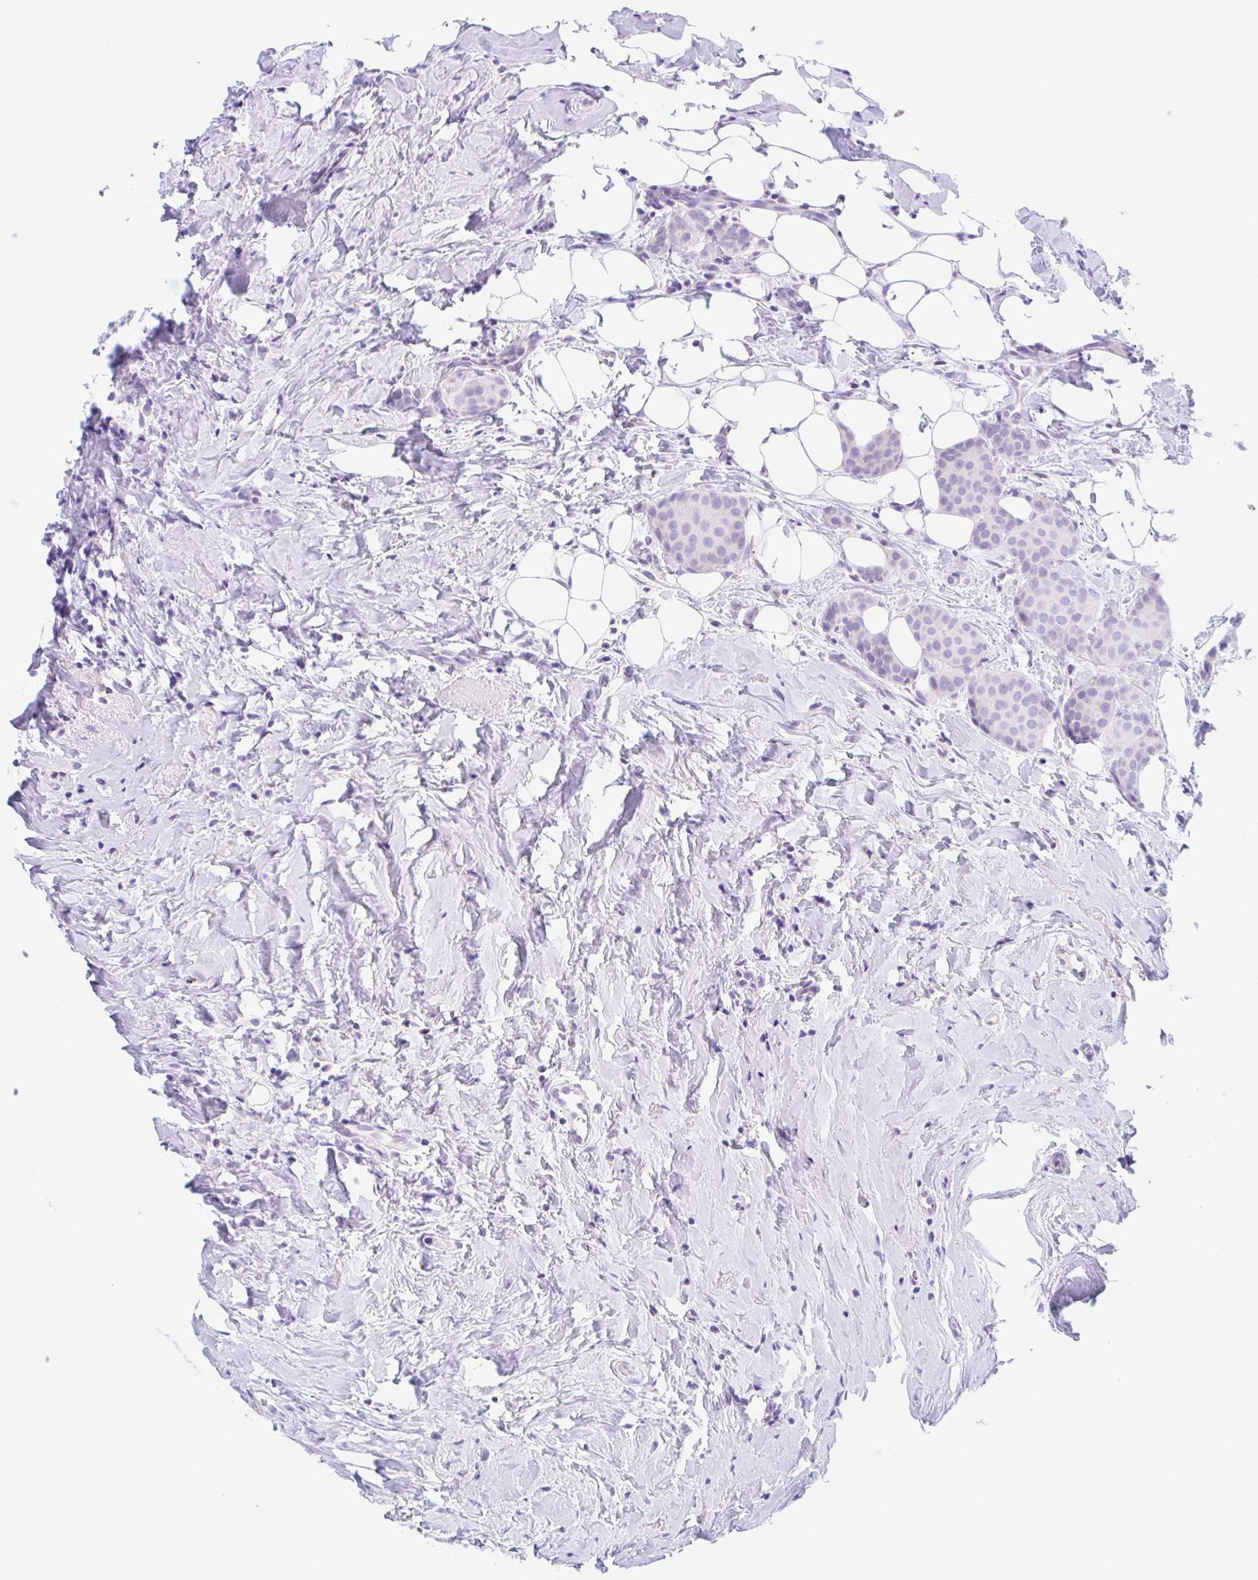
{"staining": {"intensity": "negative", "quantity": "none", "location": "none"}, "tissue": "breast cancer", "cell_type": "Tumor cells", "image_type": "cancer", "snomed": [{"axis": "morphology", "description": "Duct carcinoma"}, {"axis": "topography", "description": "Breast"}], "caption": "This is a micrograph of immunohistochemistry staining of intraductal carcinoma (breast), which shows no staining in tumor cells.", "gene": "ANKRD9", "patient": {"sex": "female", "age": 70}}